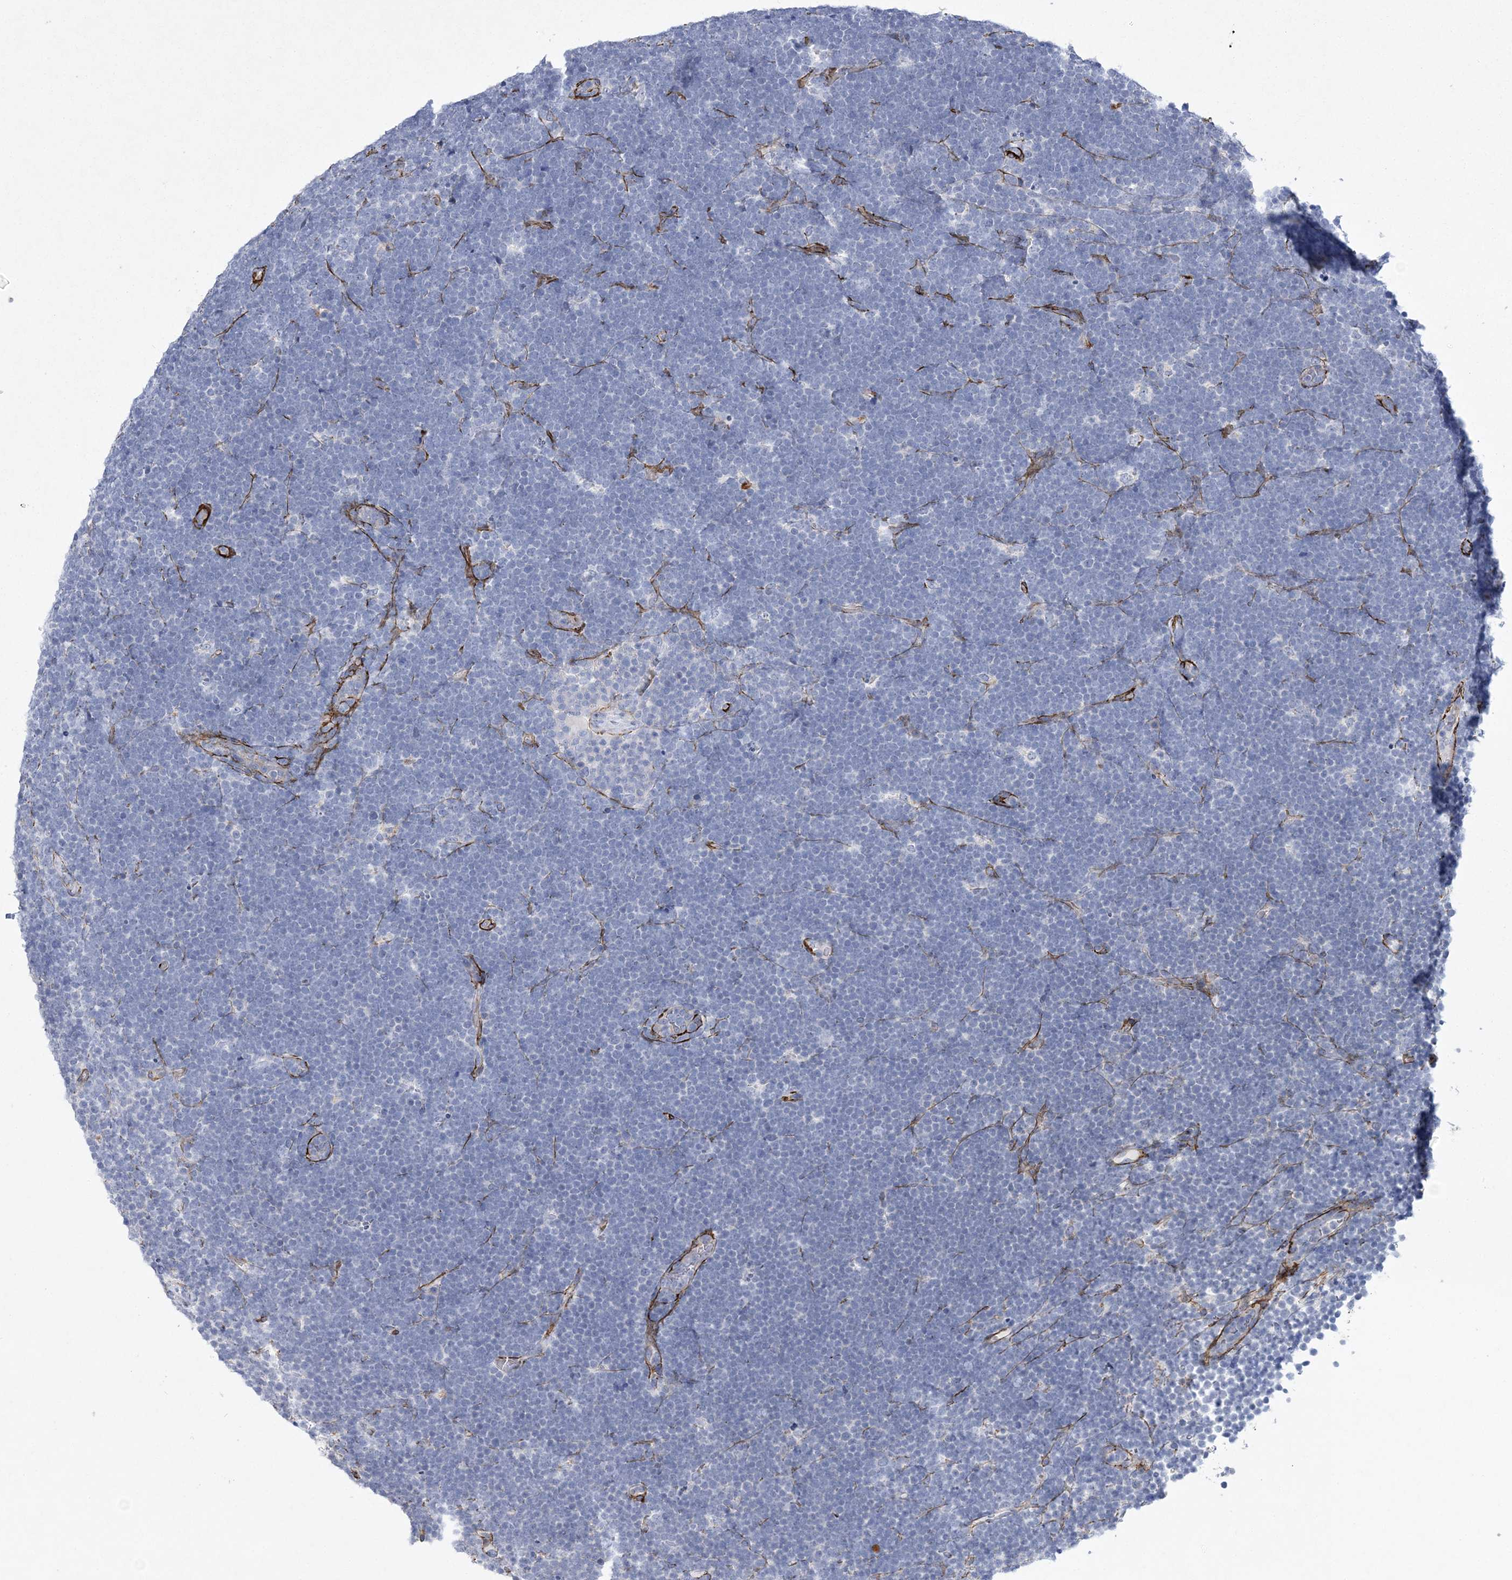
{"staining": {"intensity": "negative", "quantity": "none", "location": "none"}, "tissue": "lymphoma", "cell_type": "Tumor cells", "image_type": "cancer", "snomed": [{"axis": "morphology", "description": "Malignant lymphoma, non-Hodgkin's type, High grade"}, {"axis": "topography", "description": "Lymph node"}], "caption": "Immunohistochemical staining of human high-grade malignant lymphoma, non-Hodgkin's type demonstrates no significant staining in tumor cells.", "gene": "ARSJ", "patient": {"sex": "male", "age": 13}}